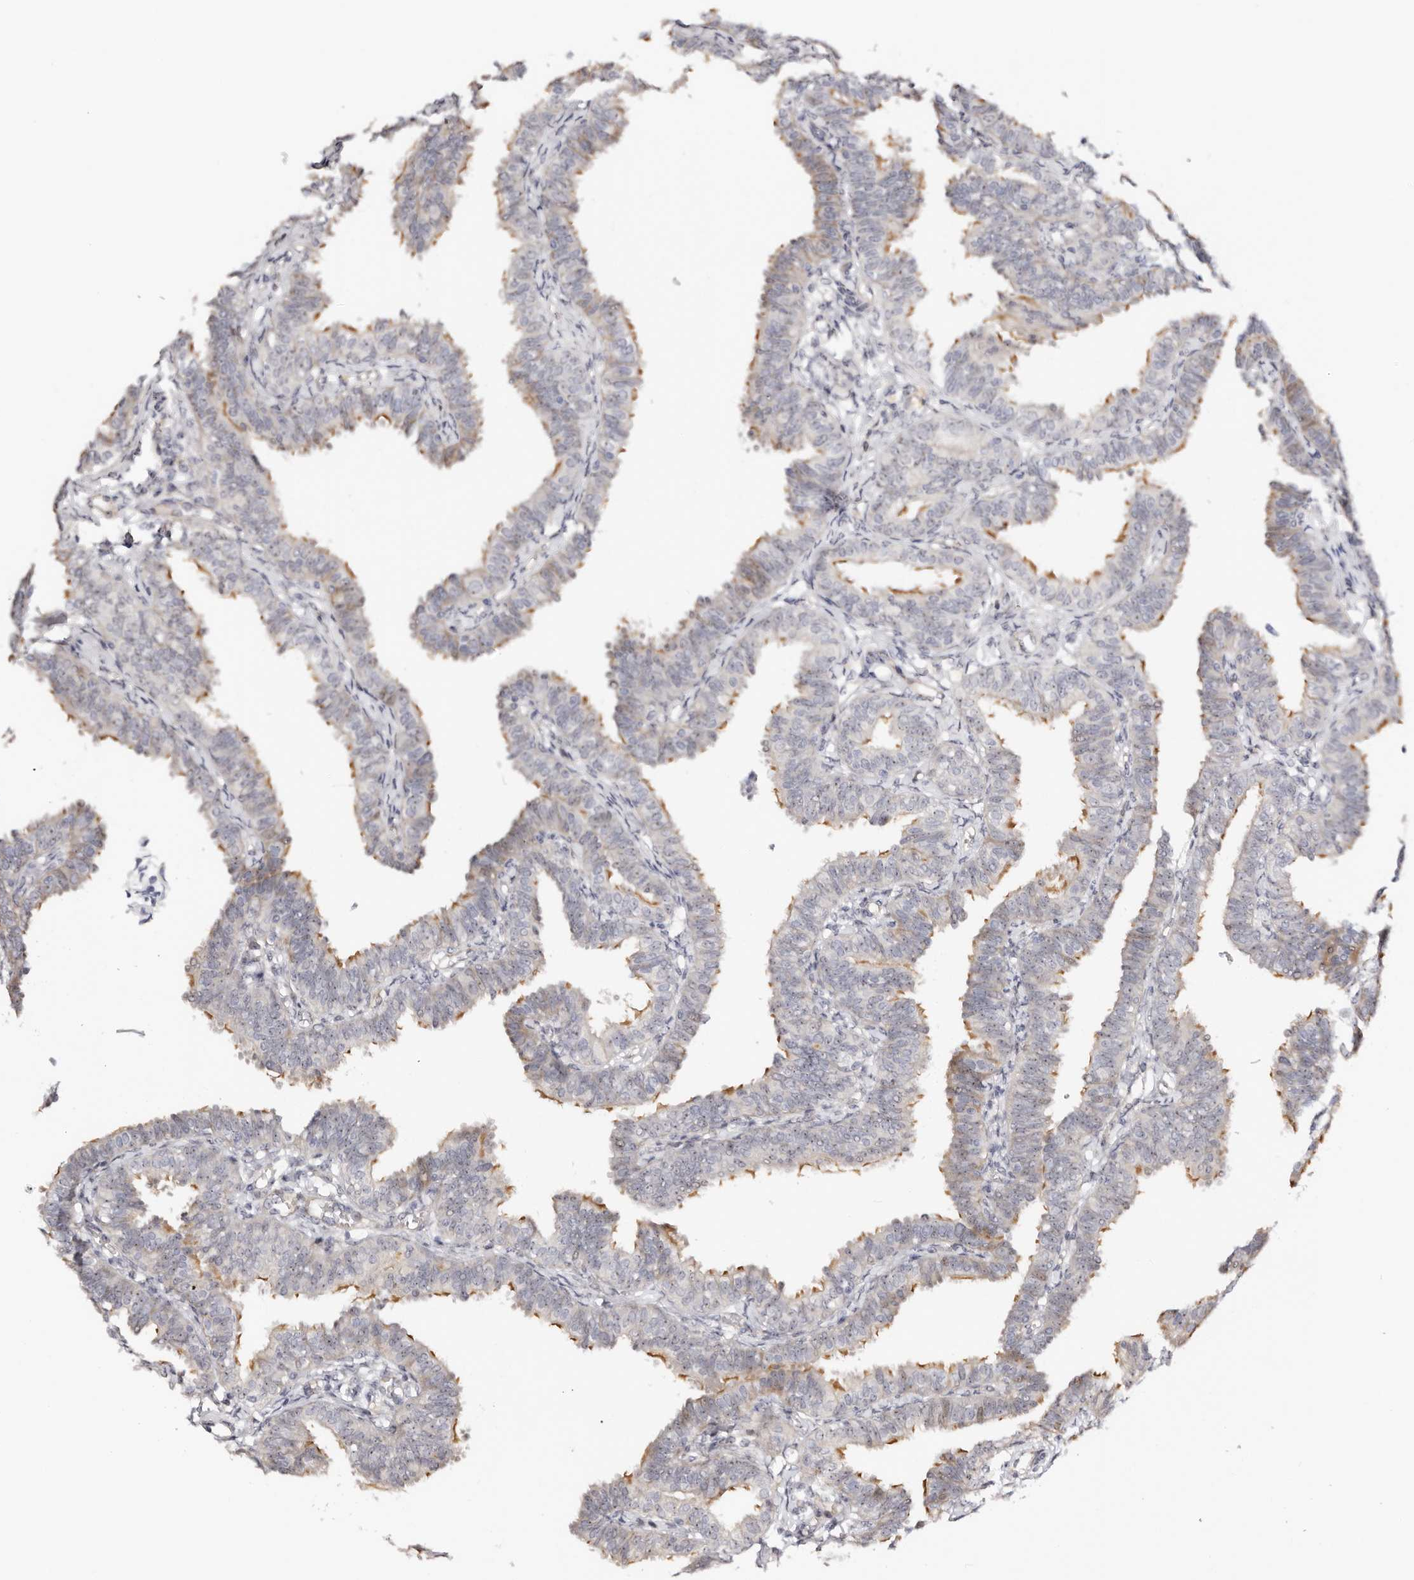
{"staining": {"intensity": "moderate", "quantity": "<25%", "location": "cytoplasmic/membranous"}, "tissue": "fallopian tube", "cell_type": "Glandular cells", "image_type": "normal", "snomed": [{"axis": "morphology", "description": "Normal tissue, NOS"}, {"axis": "topography", "description": "Fallopian tube"}], "caption": "Protein analysis of benign fallopian tube demonstrates moderate cytoplasmic/membranous positivity in about <25% of glandular cells.", "gene": "ODF2L", "patient": {"sex": "female", "age": 35}}